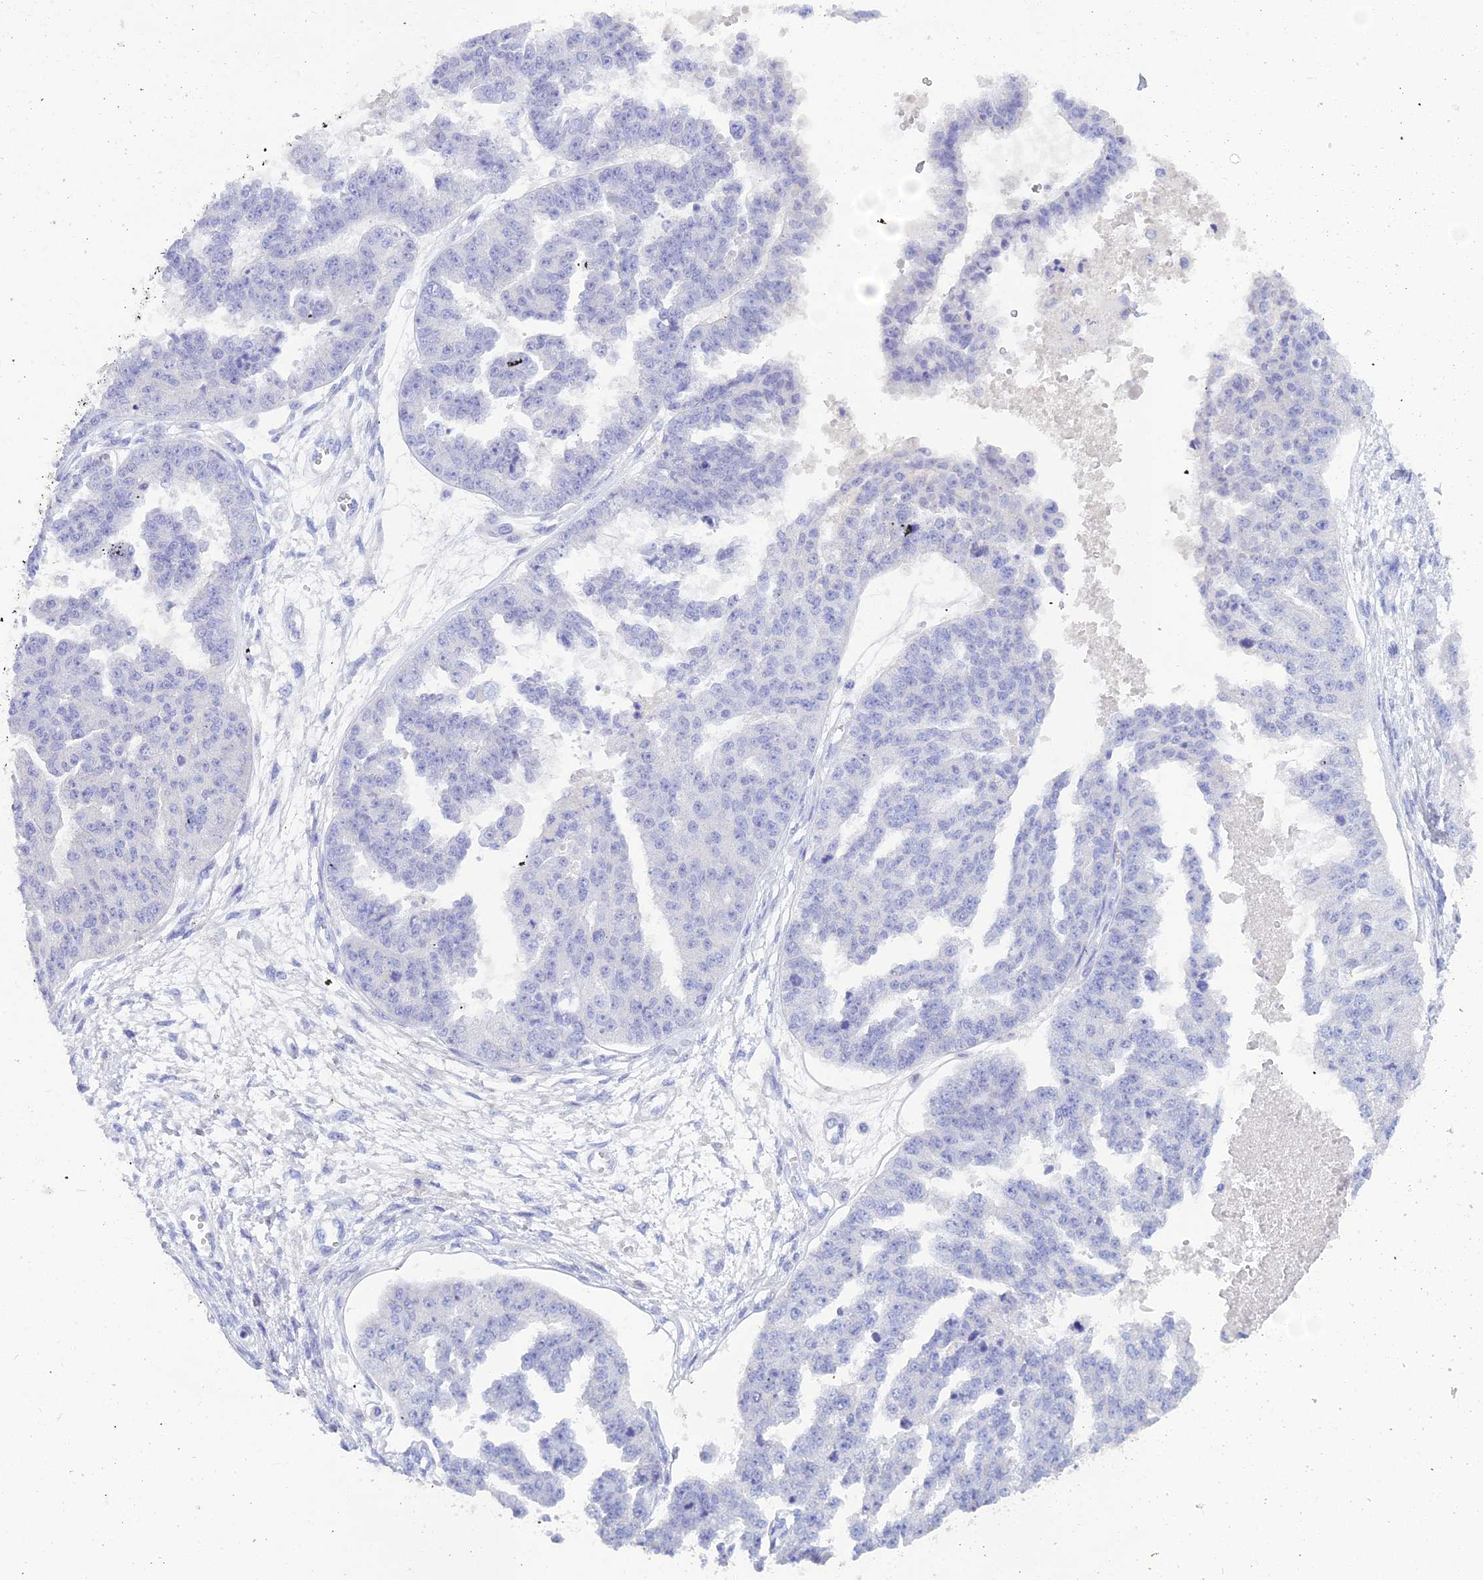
{"staining": {"intensity": "negative", "quantity": "none", "location": "none"}, "tissue": "ovarian cancer", "cell_type": "Tumor cells", "image_type": "cancer", "snomed": [{"axis": "morphology", "description": "Cystadenocarcinoma, serous, NOS"}, {"axis": "topography", "description": "Ovary"}], "caption": "Image shows no protein positivity in tumor cells of ovarian cancer (serous cystadenocarcinoma) tissue.", "gene": "REG1A", "patient": {"sex": "female", "age": 58}}